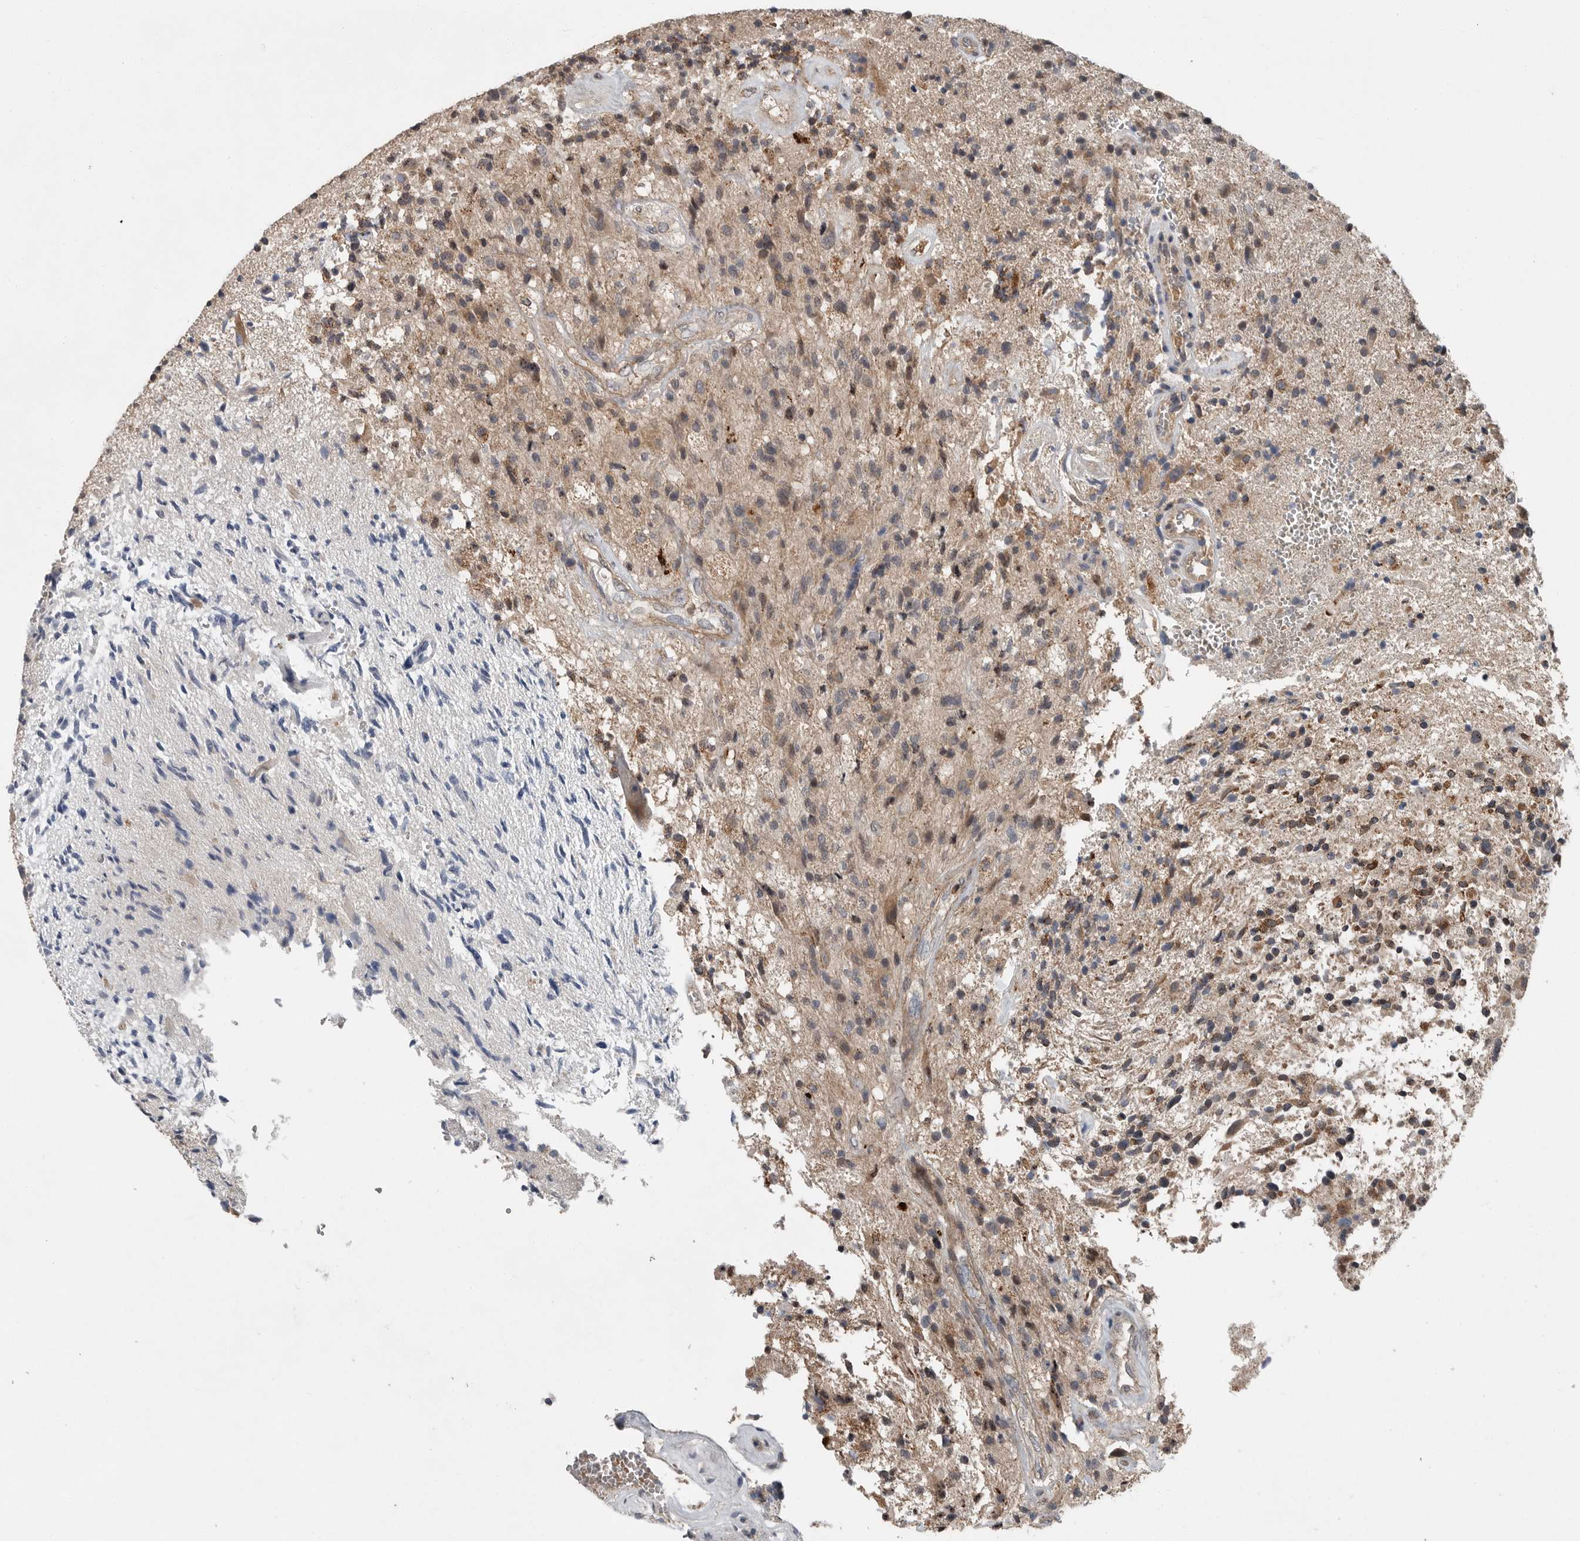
{"staining": {"intensity": "weak", "quantity": "25%-75%", "location": "cytoplasmic/membranous"}, "tissue": "glioma", "cell_type": "Tumor cells", "image_type": "cancer", "snomed": [{"axis": "morphology", "description": "Glioma, malignant, High grade"}, {"axis": "topography", "description": "Brain"}], "caption": "Protein expression analysis of glioma displays weak cytoplasmic/membranous expression in approximately 25%-75% of tumor cells. (IHC, brightfield microscopy, high magnification).", "gene": "SCP2", "patient": {"sex": "male", "age": 72}}